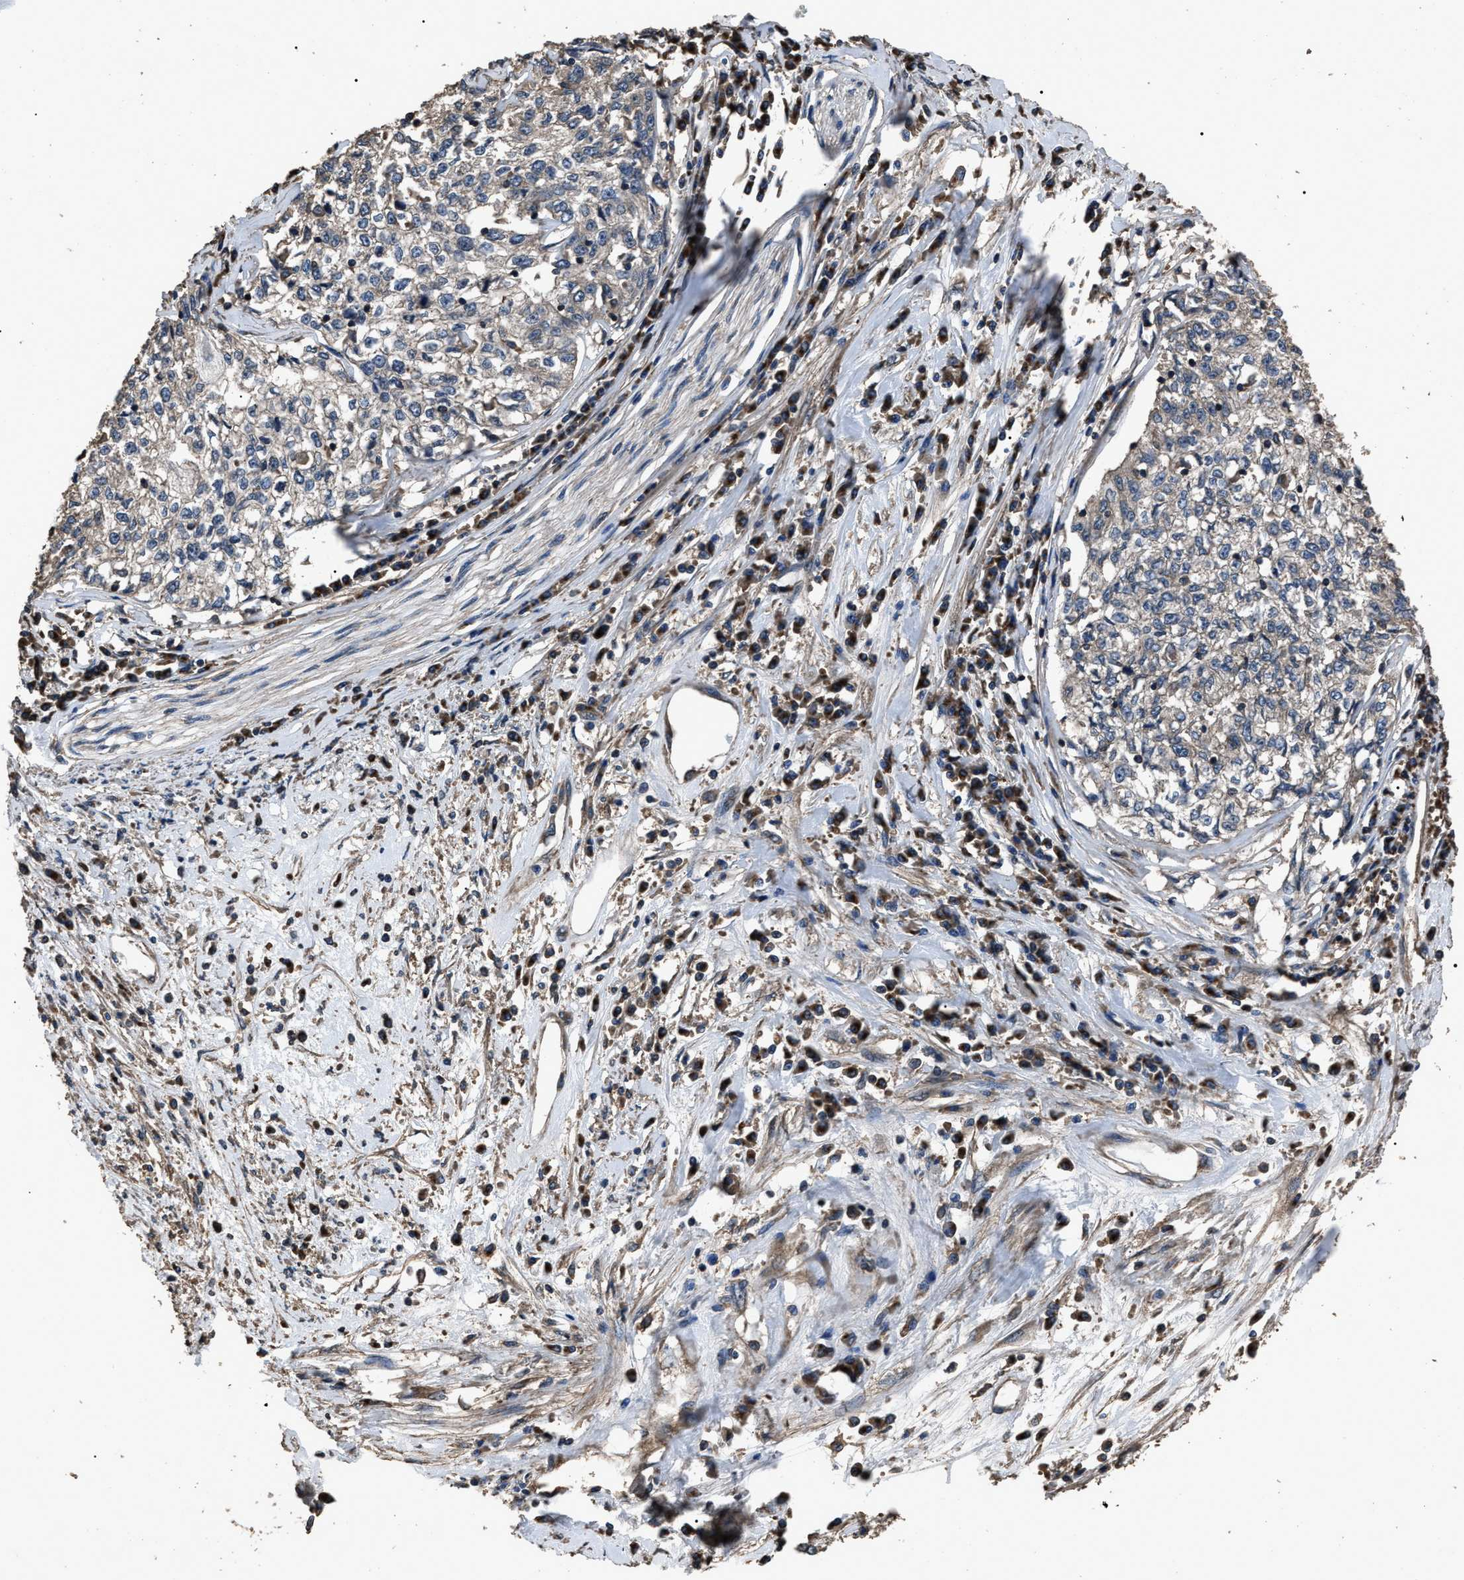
{"staining": {"intensity": "negative", "quantity": "none", "location": "none"}, "tissue": "cervical cancer", "cell_type": "Tumor cells", "image_type": "cancer", "snomed": [{"axis": "morphology", "description": "Squamous cell carcinoma, NOS"}, {"axis": "topography", "description": "Cervix"}], "caption": "Tumor cells are negative for brown protein staining in cervical cancer (squamous cell carcinoma). (DAB immunohistochemistry (IHC) with hematoxylin counter stain).", "gene": "RNF216", "patient": {"sex": "female", "age": 57}}